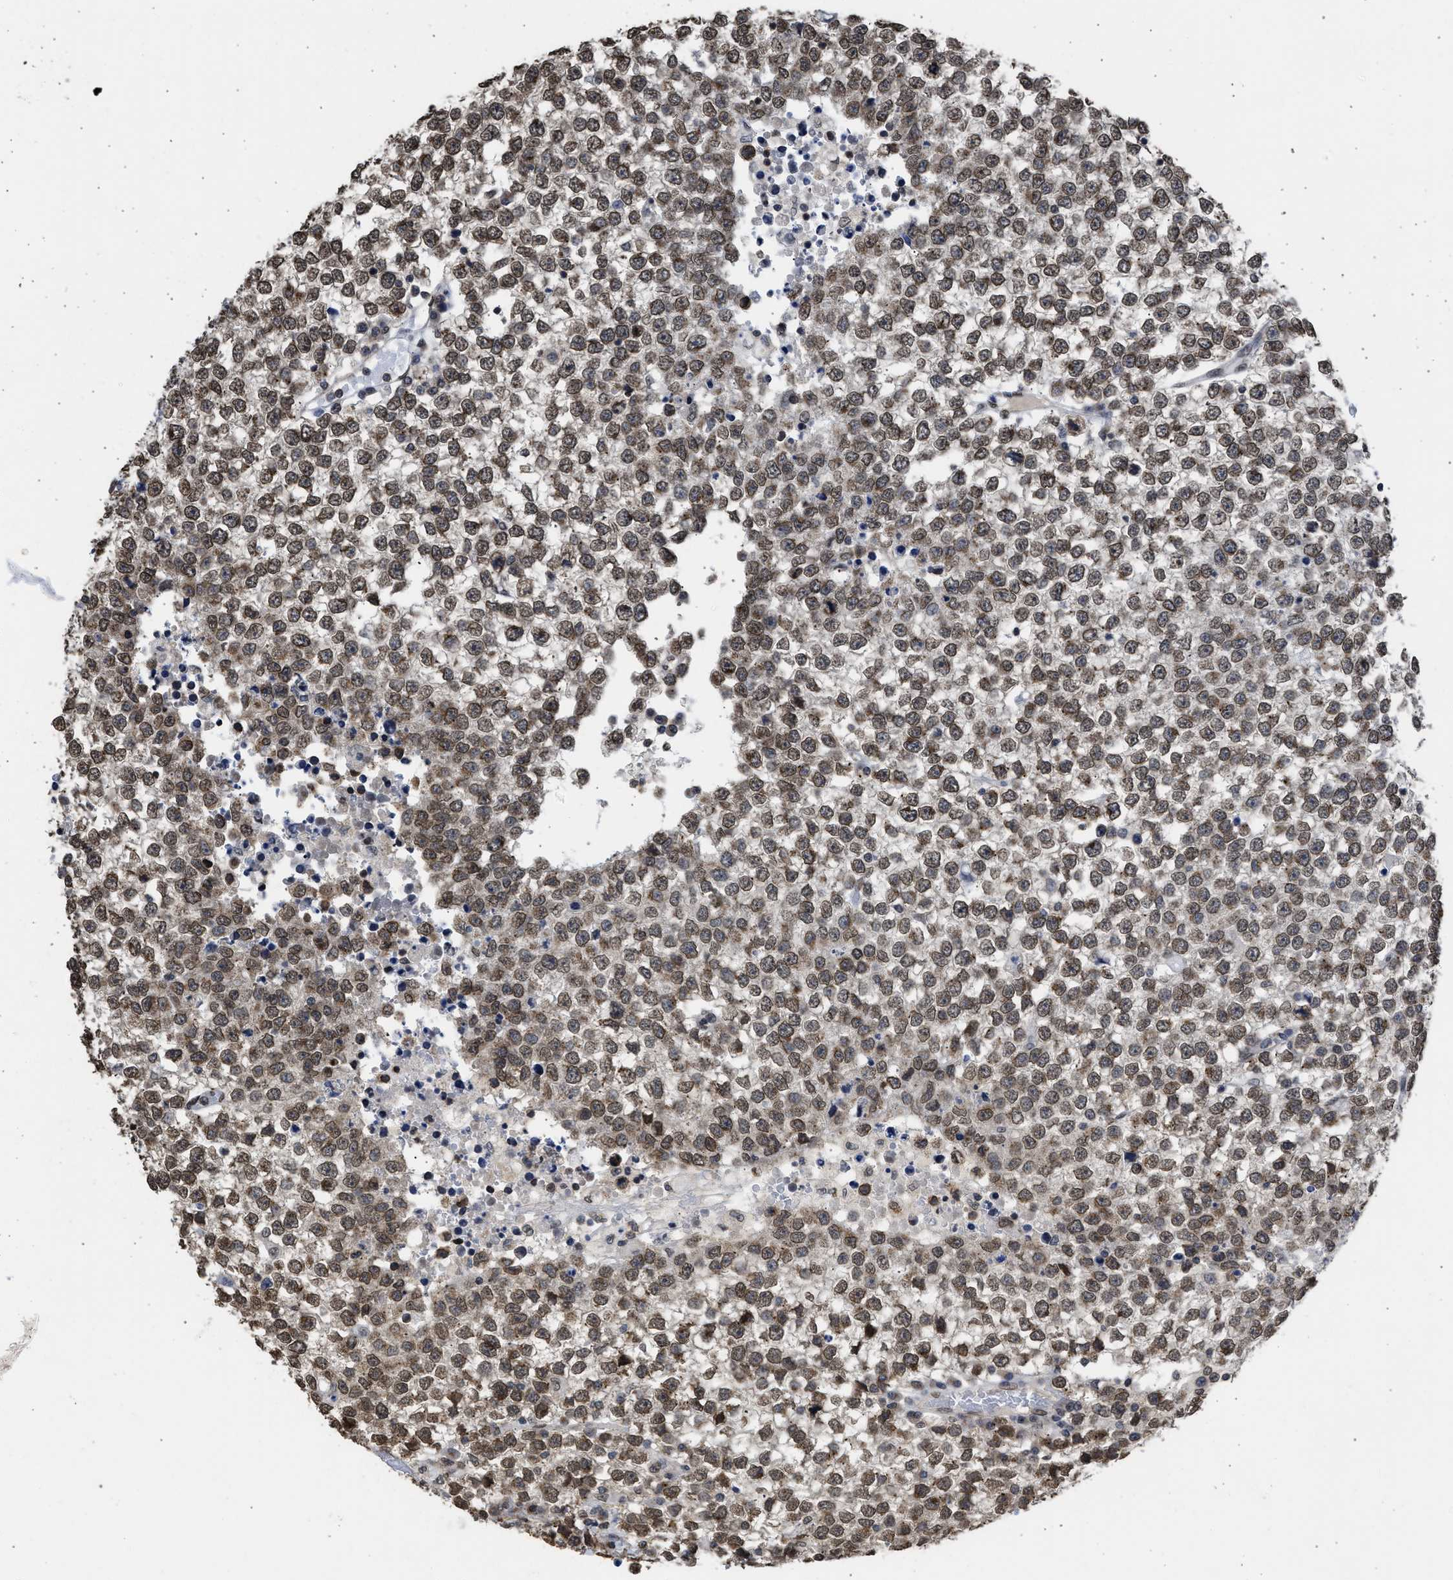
{"staining": {"intensity": "weak", "quantity": ">75%", "location": "cytoplasmic/membranous,nuclear"}, "tissue": "testis cancer", "cell_type": "Tumor cells", "image_type": "cancer", "snomed": [{"axis": "morphology", "description": "Seminoma, NOS"}, {"axis": "topography", "description": "Testis"}], "caption": "Testis seminoma was stained to show a protein in brown. There is low levels of weak cytoplasmic/membranous and nuclear staining in approximately >75% of tumor cells. (Brightfield microscopy of DAB IHC at high magnification).", "gene": "NUP35", "patient": {"sex": "male", "age": 65}}